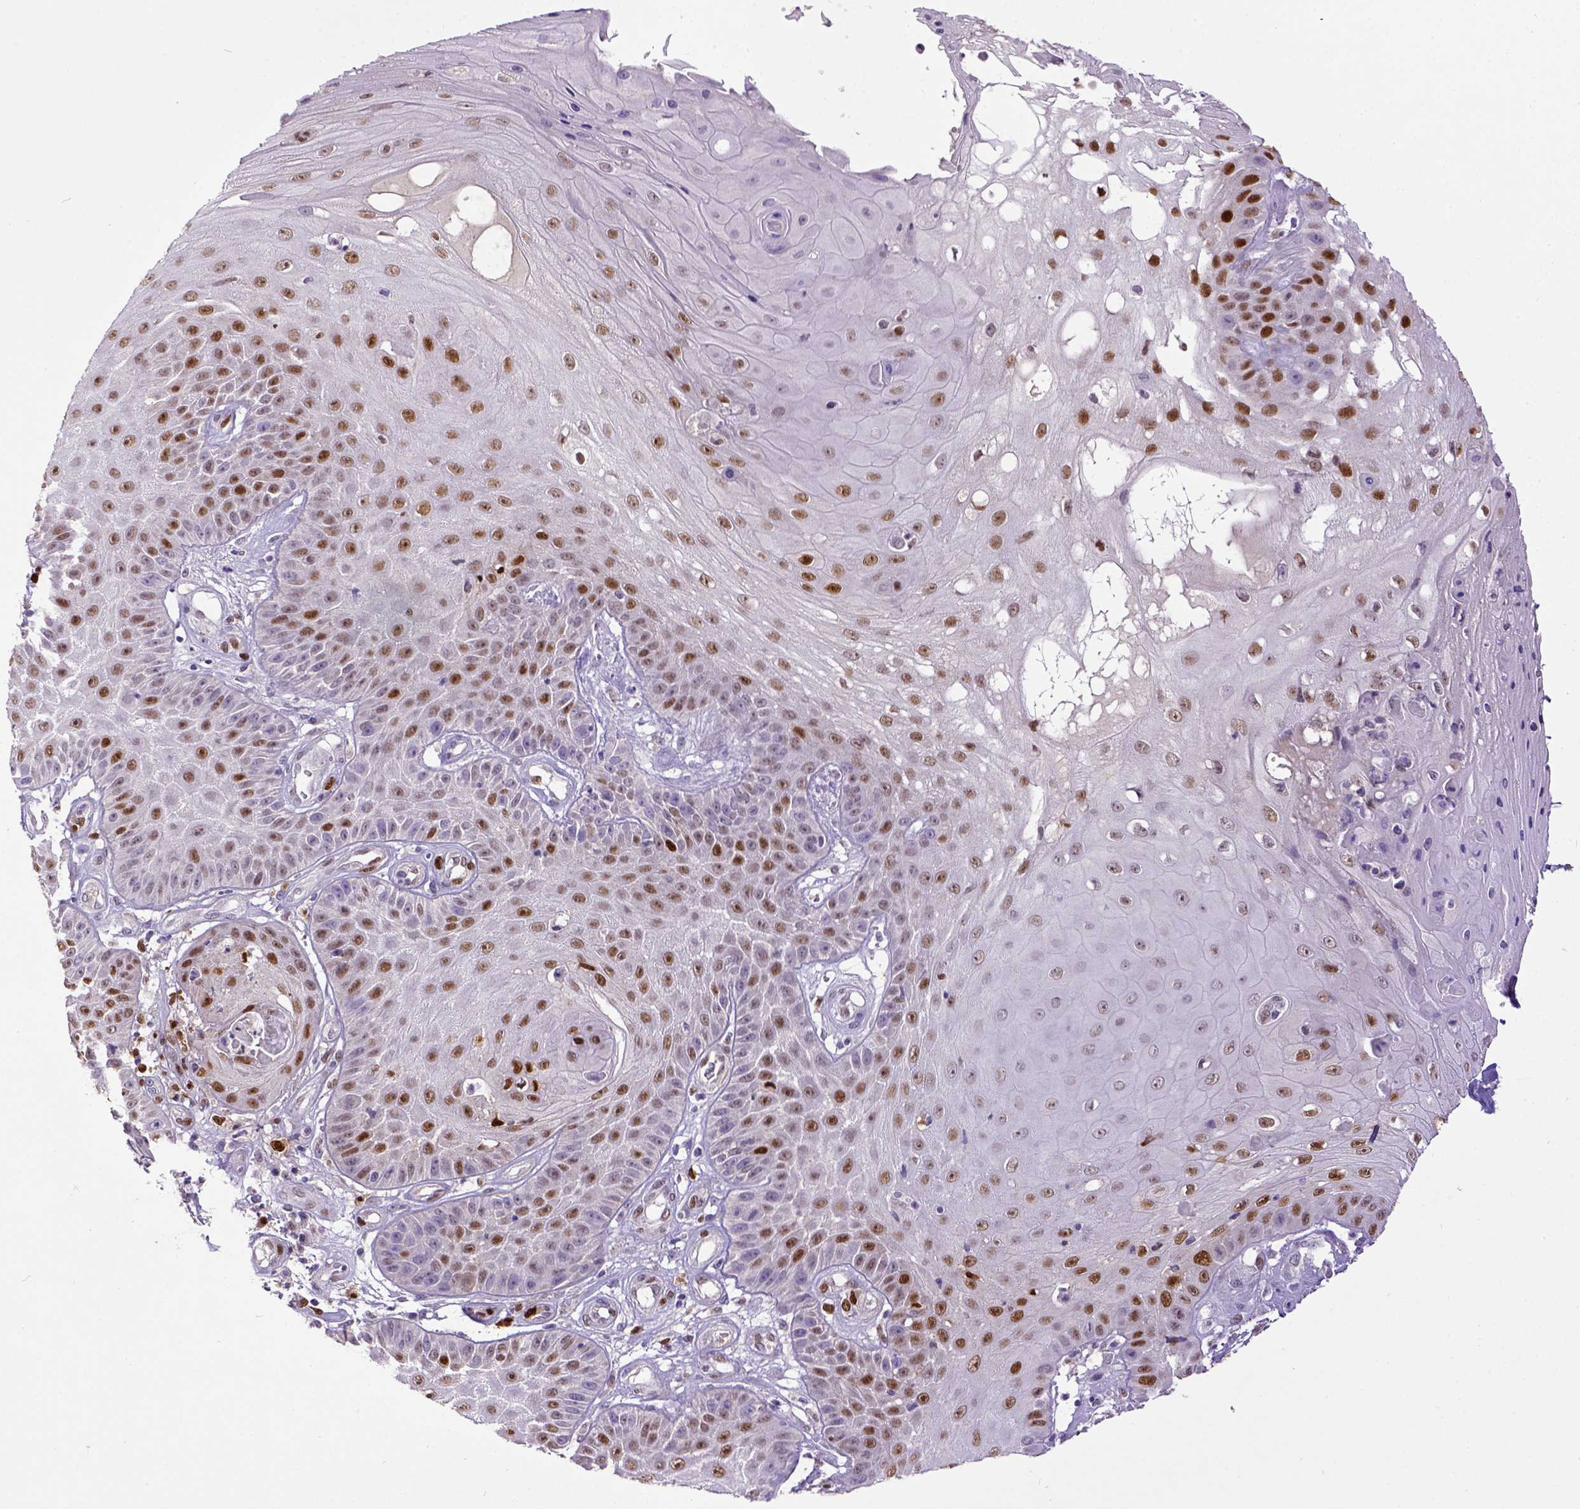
{"staining": {"intensity": "moderate", "quantity": "25%-75%", "location": "nuclear"}, "tissue": "skin cancer", "cell_type": "Tumor cells", "image_type": "cancer", "snomed": [{"axis": "morphology", "description": "Squamous cell carcinoma, NOS"}, {"axis": "topography", "description": "Skin"}], "caption": "IHC histopathology image of neoplastic tissue: human skin squamous cell carcinoma stained using IHC shows medium levels of moderate protein expression localized specifically in the nuclear of tumor cells, appearing as a nuclear brown color.", "gene": "CDKN1A", "patient": {"sex": "male", "age": 70}}